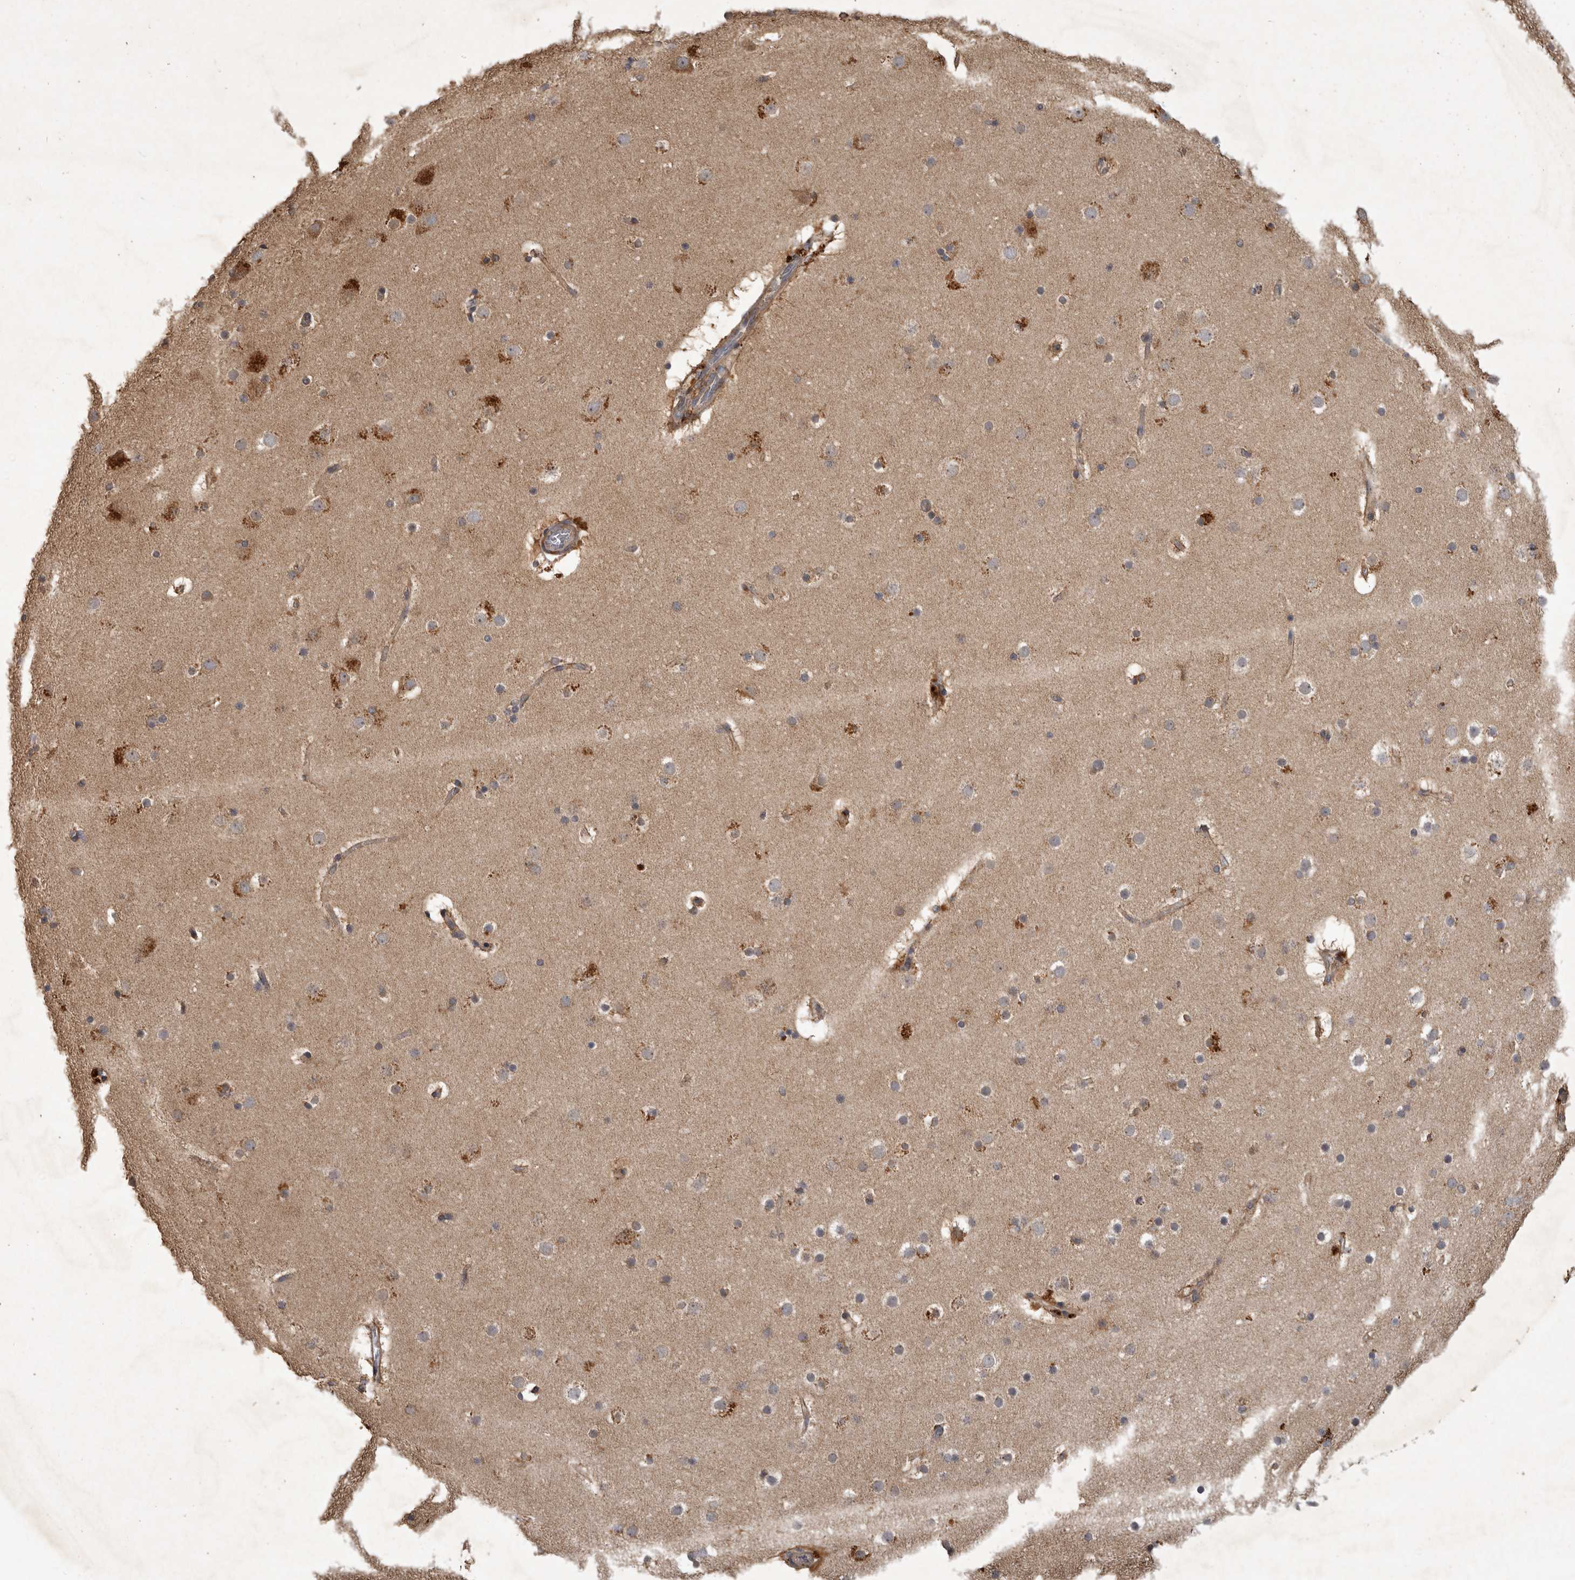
{"staining": {"intensity": "moderate", "quantity": ">75%", "location": "cytoplasmic/membranous"}, "tissue": "cerebral cortex", "cell_type": "Endothelial cells", "image_type": "normal", "snomed": [{"axis": "morphology", "description": "Normal tissue, NOS"}, {"axis": "topography", "description": "Cerebral cortex"}], "caption": "Protein analysis of normal cerebral cortex displays moderate cytoplasmic/membranous staining in about >75% of endothelial cells.", "gene": "TRMT61B", "patient": {"sex": "male", "age": 57}}